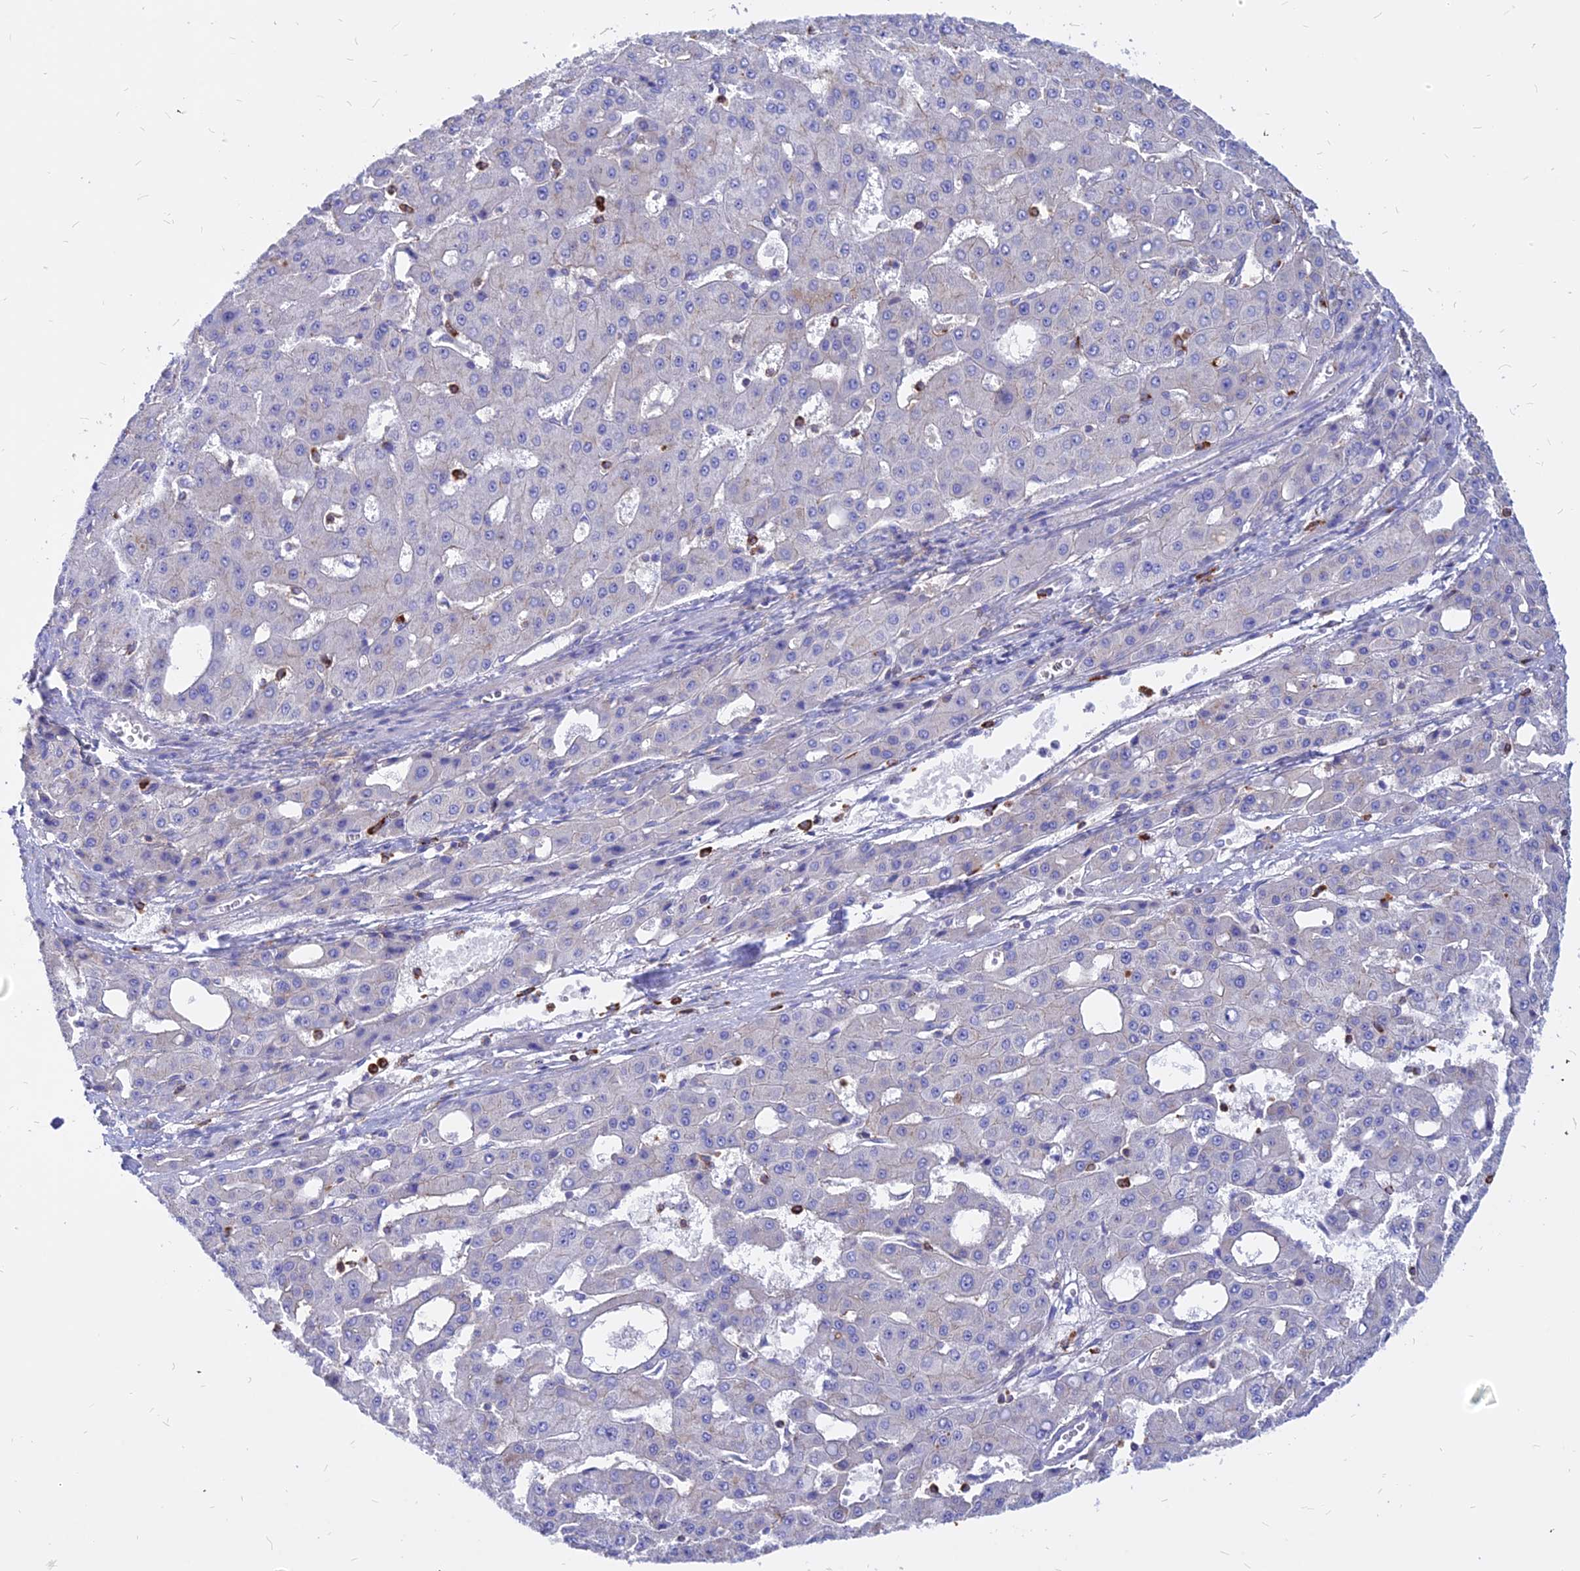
{"staining": {"intensity": "negative", "quantity": "none", "location": "none"}, "tissue": "liver cancer", "cell_type": "Tumor cells", "image_type": "cancer", "snomed": [{"axis": "morphology", "description": "Carcinoma, Hepatocellular, NOS"}, {"axis": "topography", "description": "Liver"}], "caption": "This is a micrograph of immunohistochemistry staining of hepatocellular carcinoma (liver), which shows no staining in tumor cells.", "gene": "AGTRAP", "patient": {"sex": "male", "age": 47}}